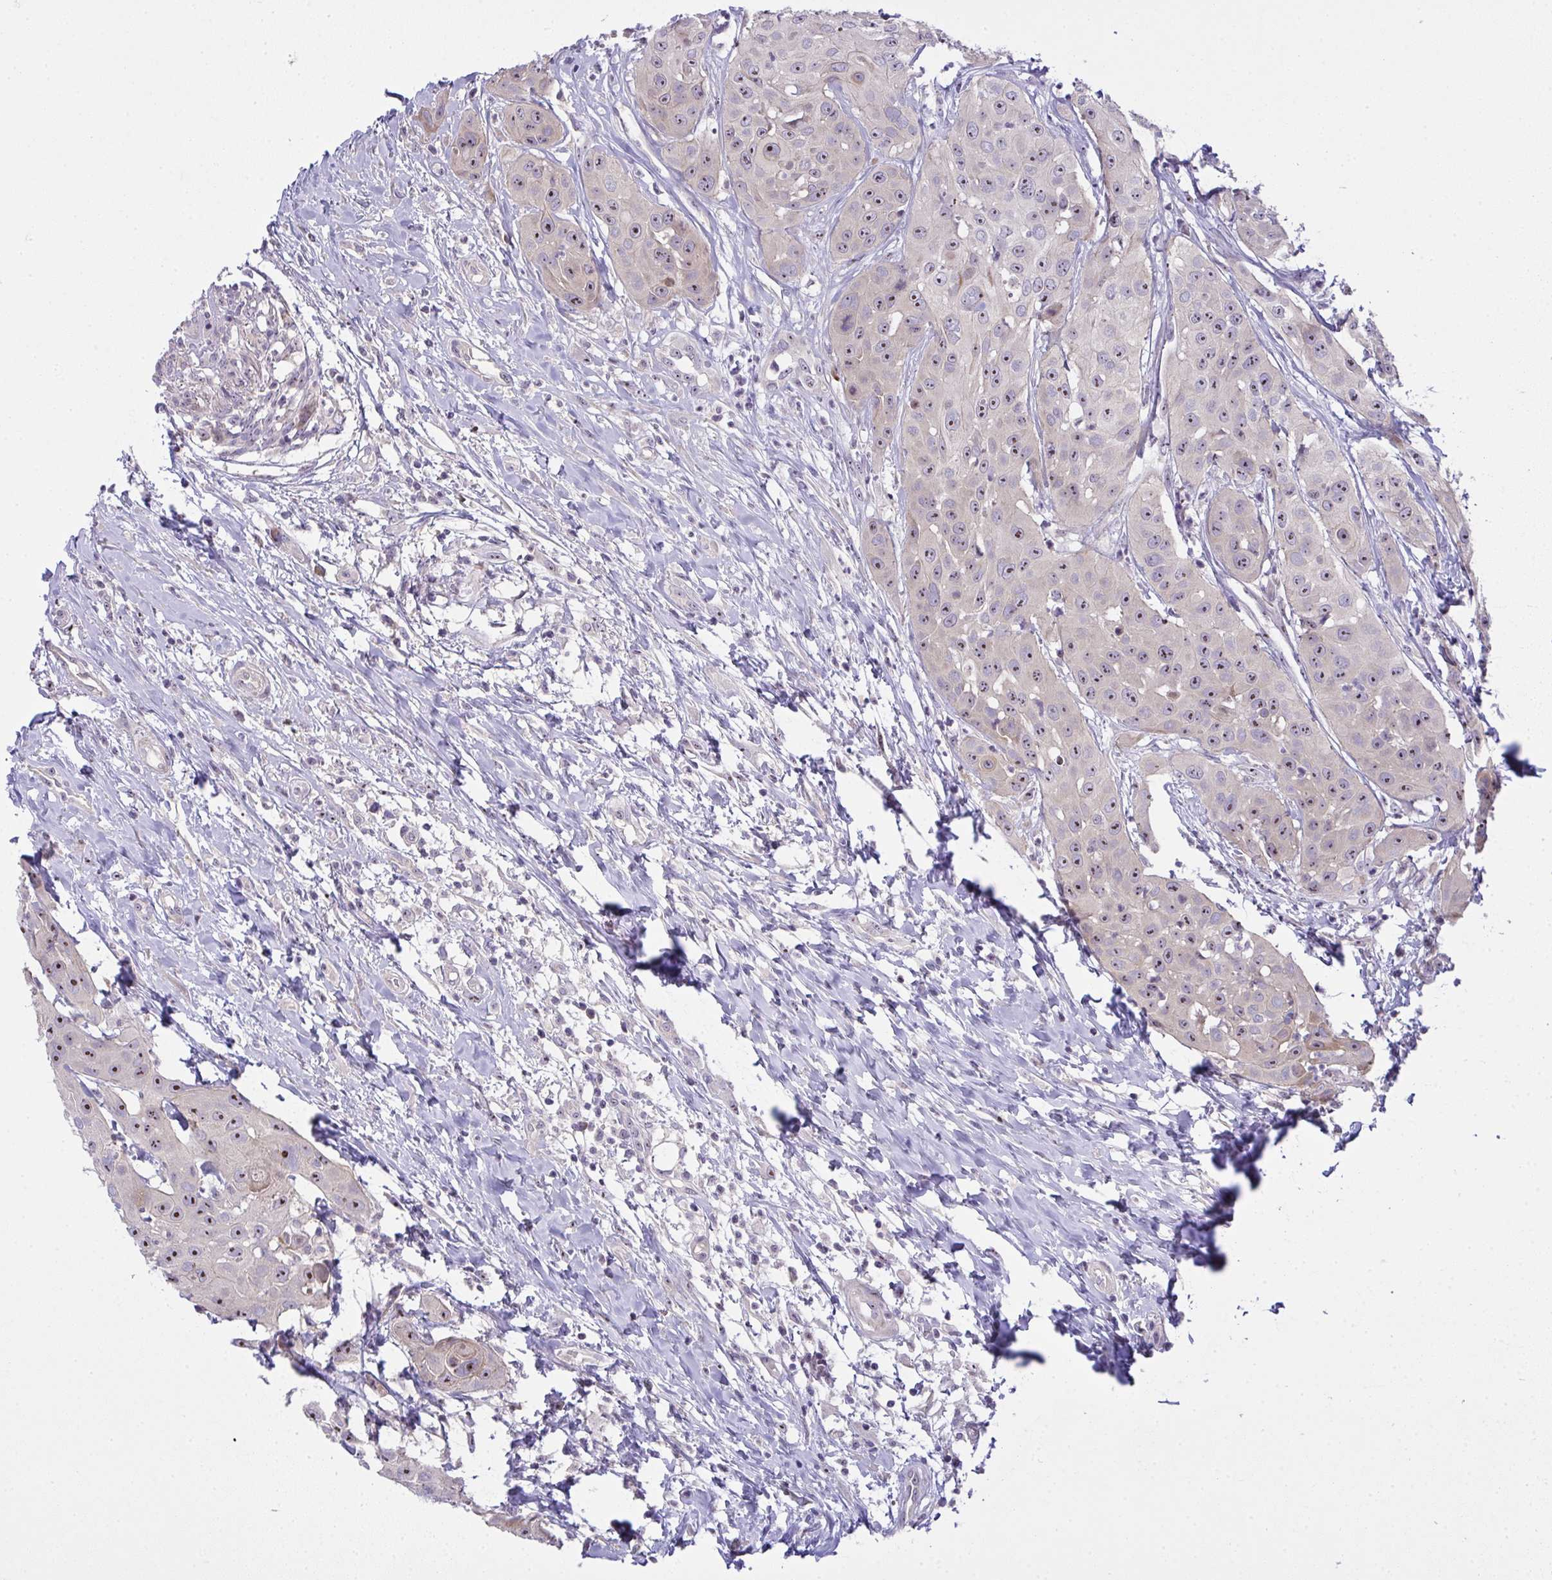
{"staining": {"intensity": "moderate", "quantity": "25%-75%", "location": "nuclear"}, "tissue": "head and neck cancer", "cell_type": "Tumor cells", "image_type": "cancer", "snomed": [{"axis": "morphology", "description": "Squamous cell carcinoma, NOS"}, {"axis": "topography", "description": "Head-Neck"}], "caption": "IHC (DAB) staining of head and neck squamous cell carcinoma demonstrates moderate nuclear protein staining in approximately 25%-75% of tumor cells. The protein of interest is stained brown, and the nuclei are stained in blue (DAB (3,3'-diaminobenzidine) IHC with brightfield microscopy, high magnification).", "gene": "NT5C1A", "patient": {"sex": "male", "age": 83}}